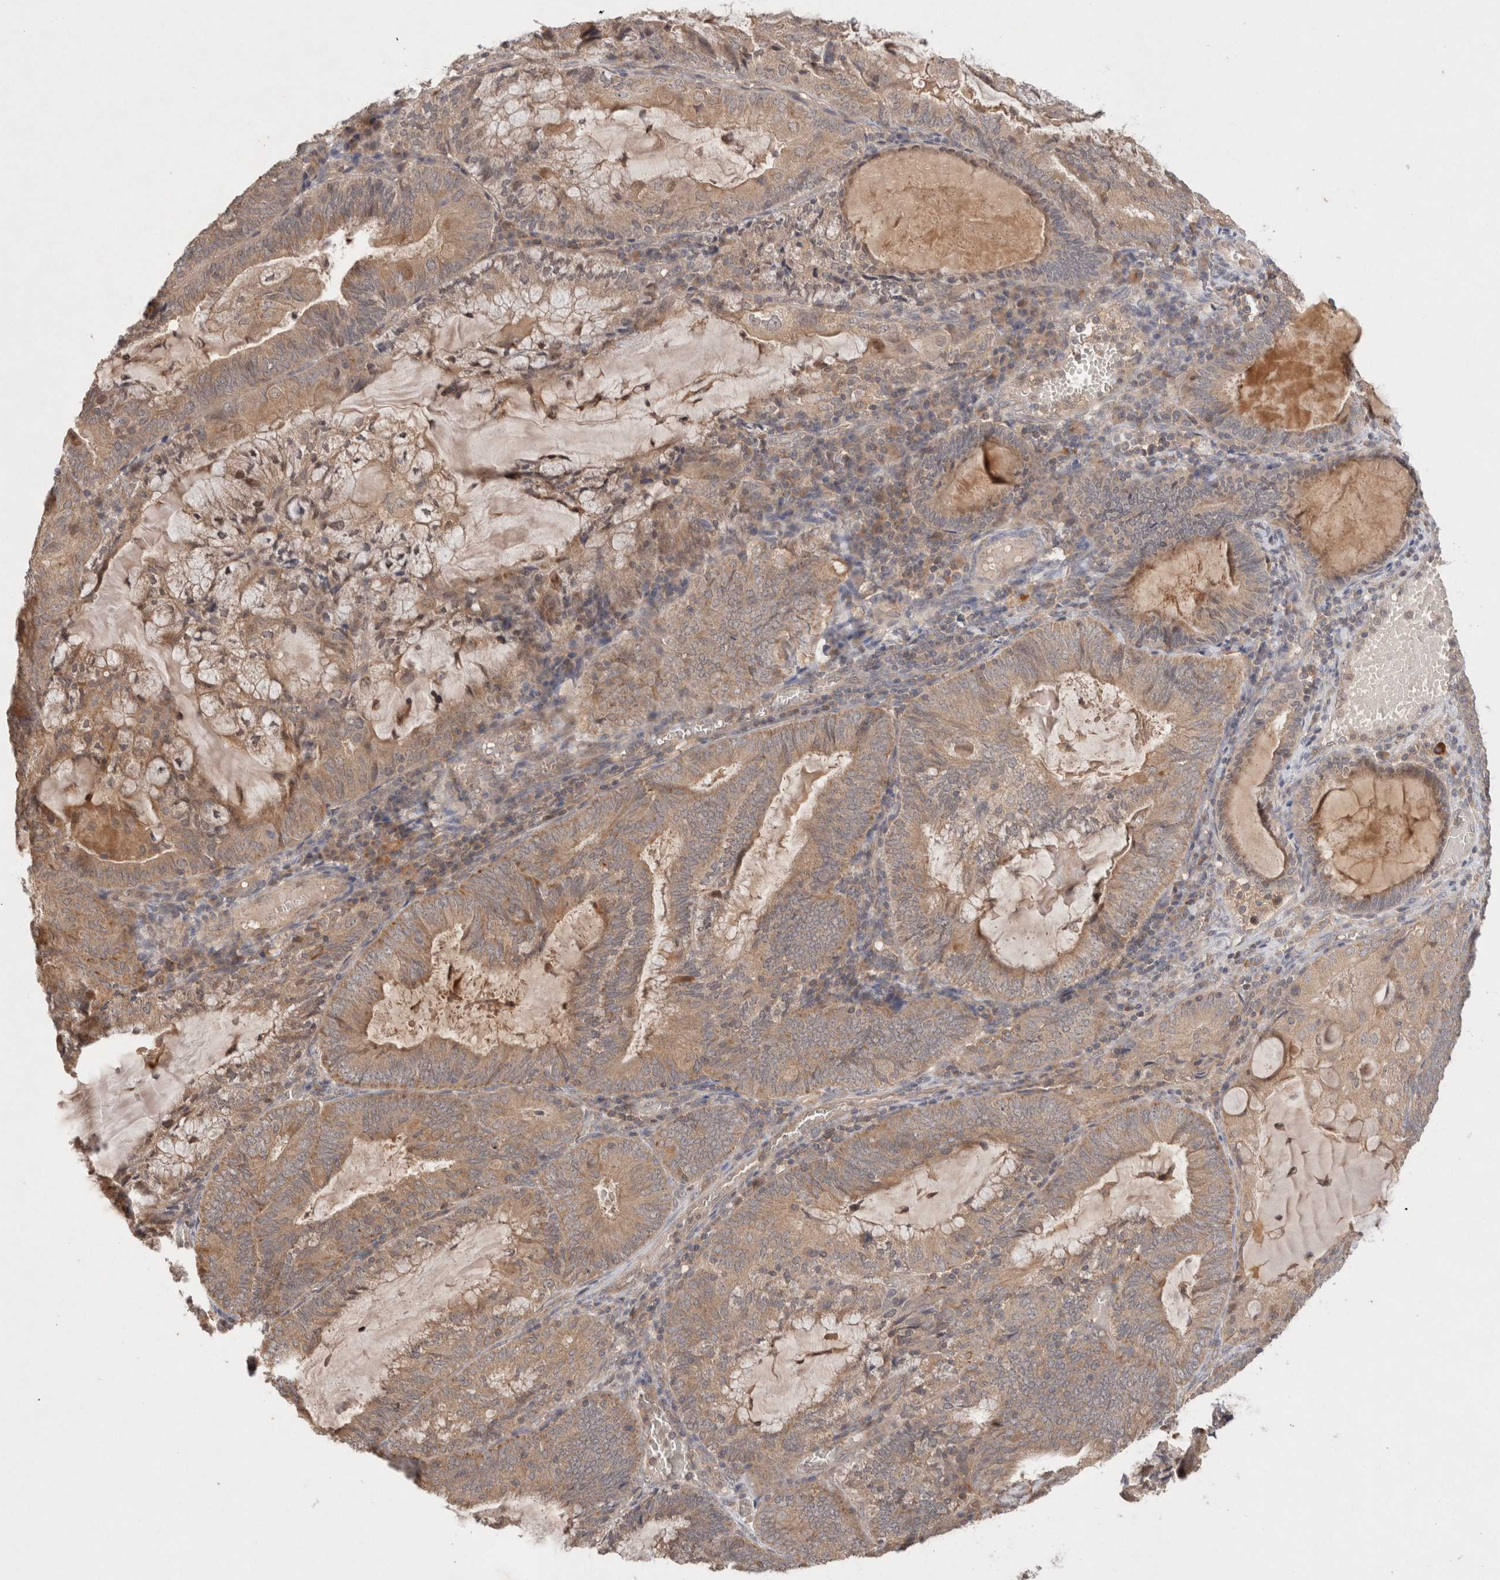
{"staining": {"intensity": "moderate", "quantity": ">75%", "location": "cytoplasmic/membranous"}, "tissue": "endometrial cancer", "cell_type": "Tumor cells", "image_type": "cancer", "snomed": [{"axis": "morphology", "description": "Adenocarcinoma, NOS"}, {"axis": "topography", "description": "Endometrium"}], "caption": "IHC micrograph of human endometrial adenocarcinoma stained for a protein (brown), which exhibits medium levels of moderate cytoplasmic/membranous expression in approximately >75% of tumor cells.", "gene": "KLHL20", "patient": {"sex": "female", "age": 81}}